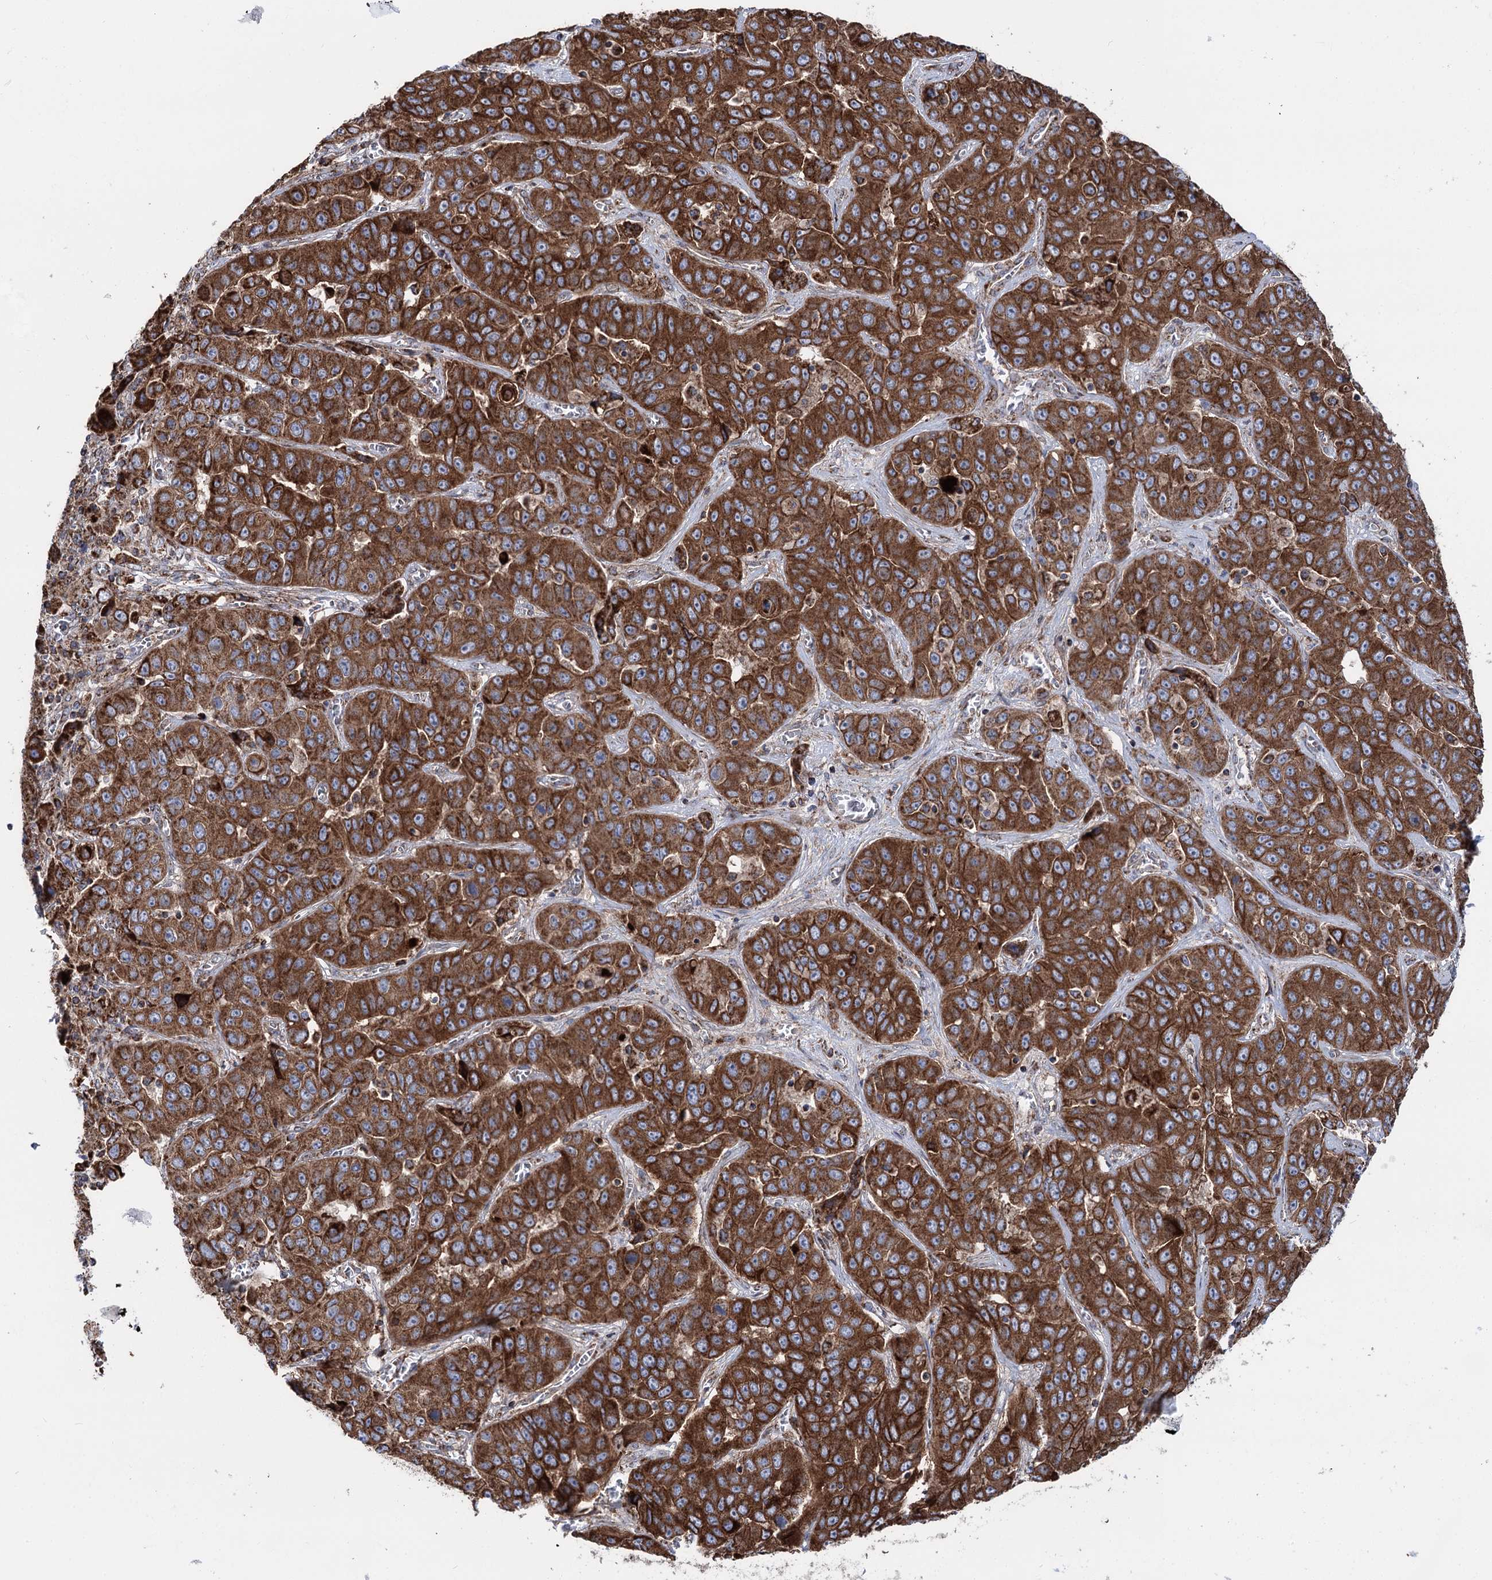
{"staining": {"intensity": "strong", "quantity": ">75%", "location": "cytoplasmic/membranous"}, "tissue": "liver cancer", "cell_type": "Tumor cells", "image_type": "cancer", "snomed": [{"axis": "morphology", "description": "Cholangiocarcinoma"}, {"axis": "topography", "description": "Liver"}], "caption": "Tumor cells exhibit strong cytoplasmic/membranous staining in about >75% of cells in liver cholangiocarcinoma. (DAB = brown stain, brightfield microscopy at high magnification).", "gene": "MSANTD2", "patient": {"sex": "female", "age": 52}}